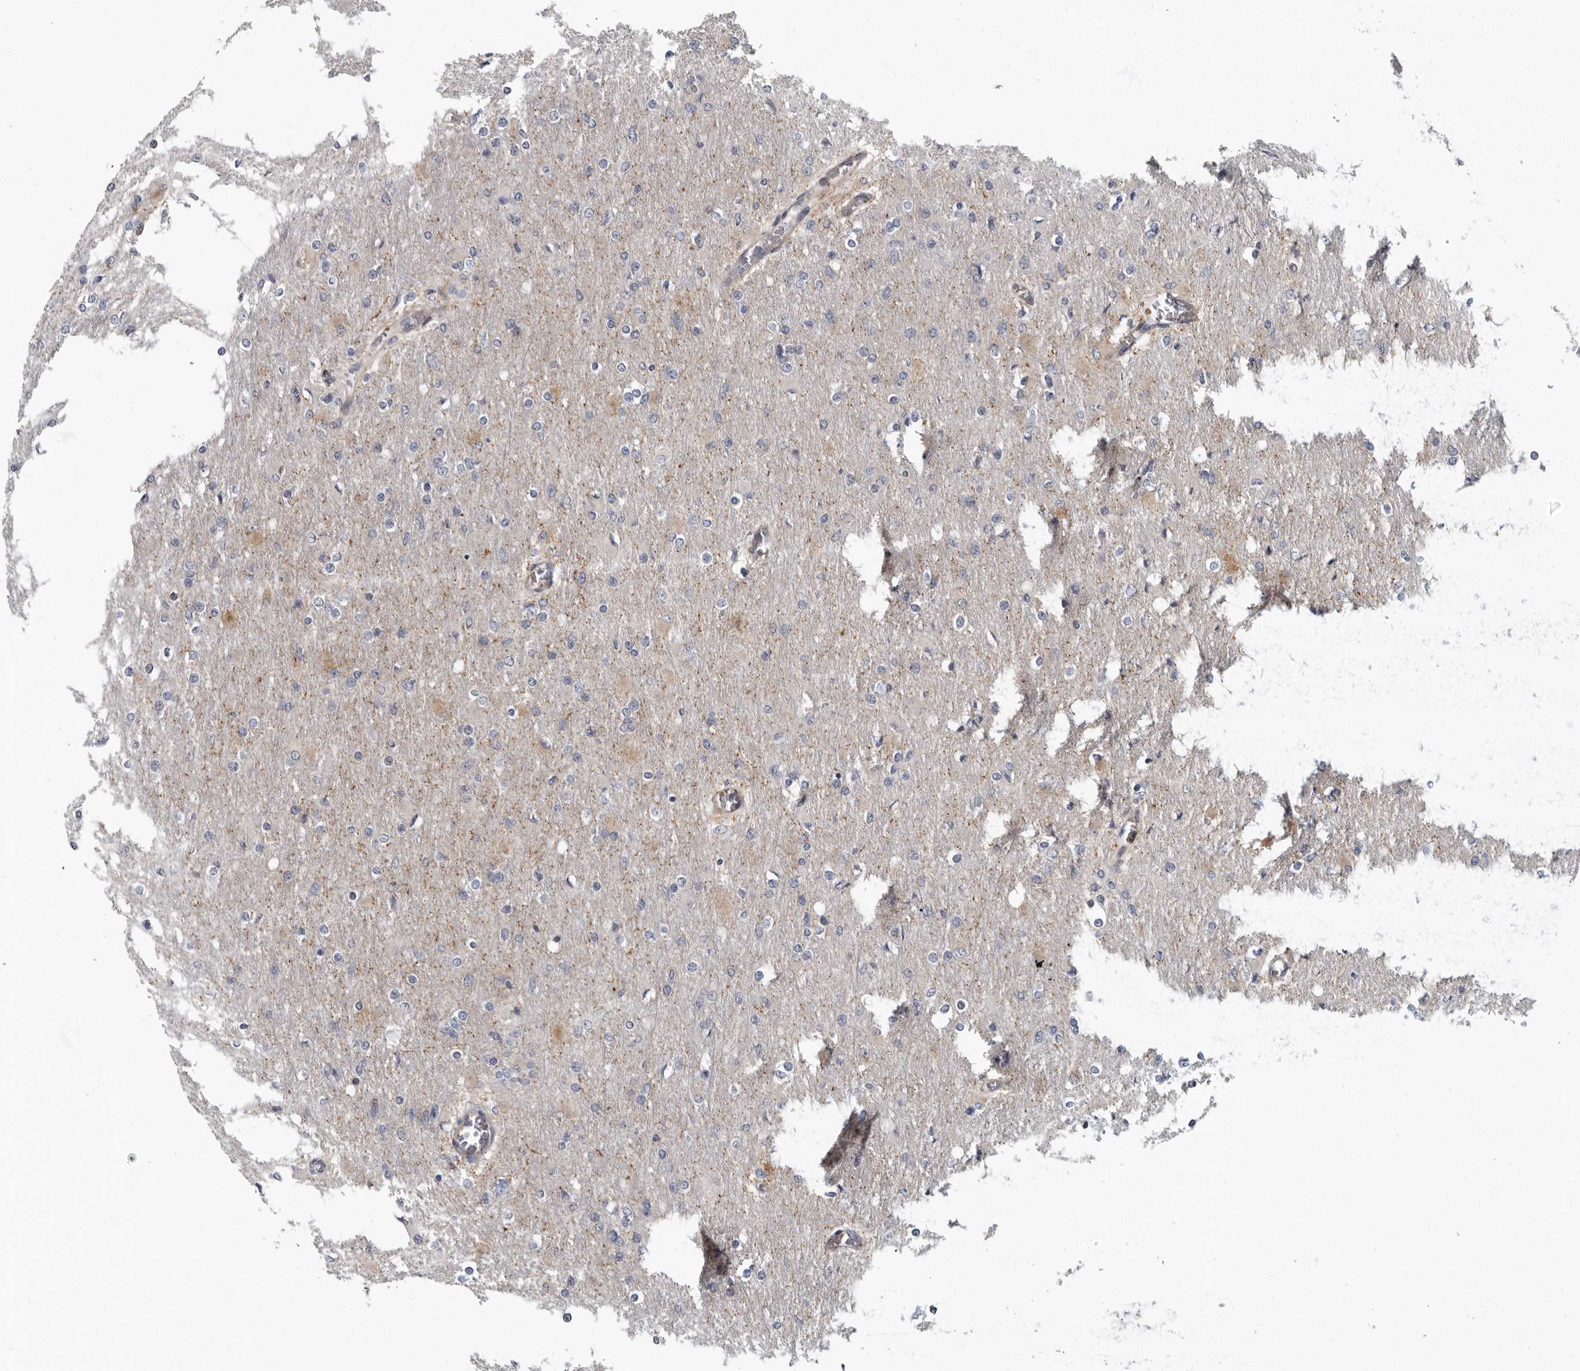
{"staining": {"intensity": "negative", "quantity": "none", "location": "none"}, "tissue": "glioma", "cell_type": "Tumor cells", "image_type": "cancer", "snomed": [{"axis": "morphology", "description": "Glioma, malignant, High grade"}, {"axis": "topography", "description": "Cerebral cortex"}], "caption": "High magnification brightfield microscopy of malignant high-grade glioma stained with DAB (brown) and counterstained with hematoxylin (blue): tumor cells show no significant expression. (DAB IHC, high magnification).", "gene": "PDCD11", "patient": {"sex": "female", "age": 36}}